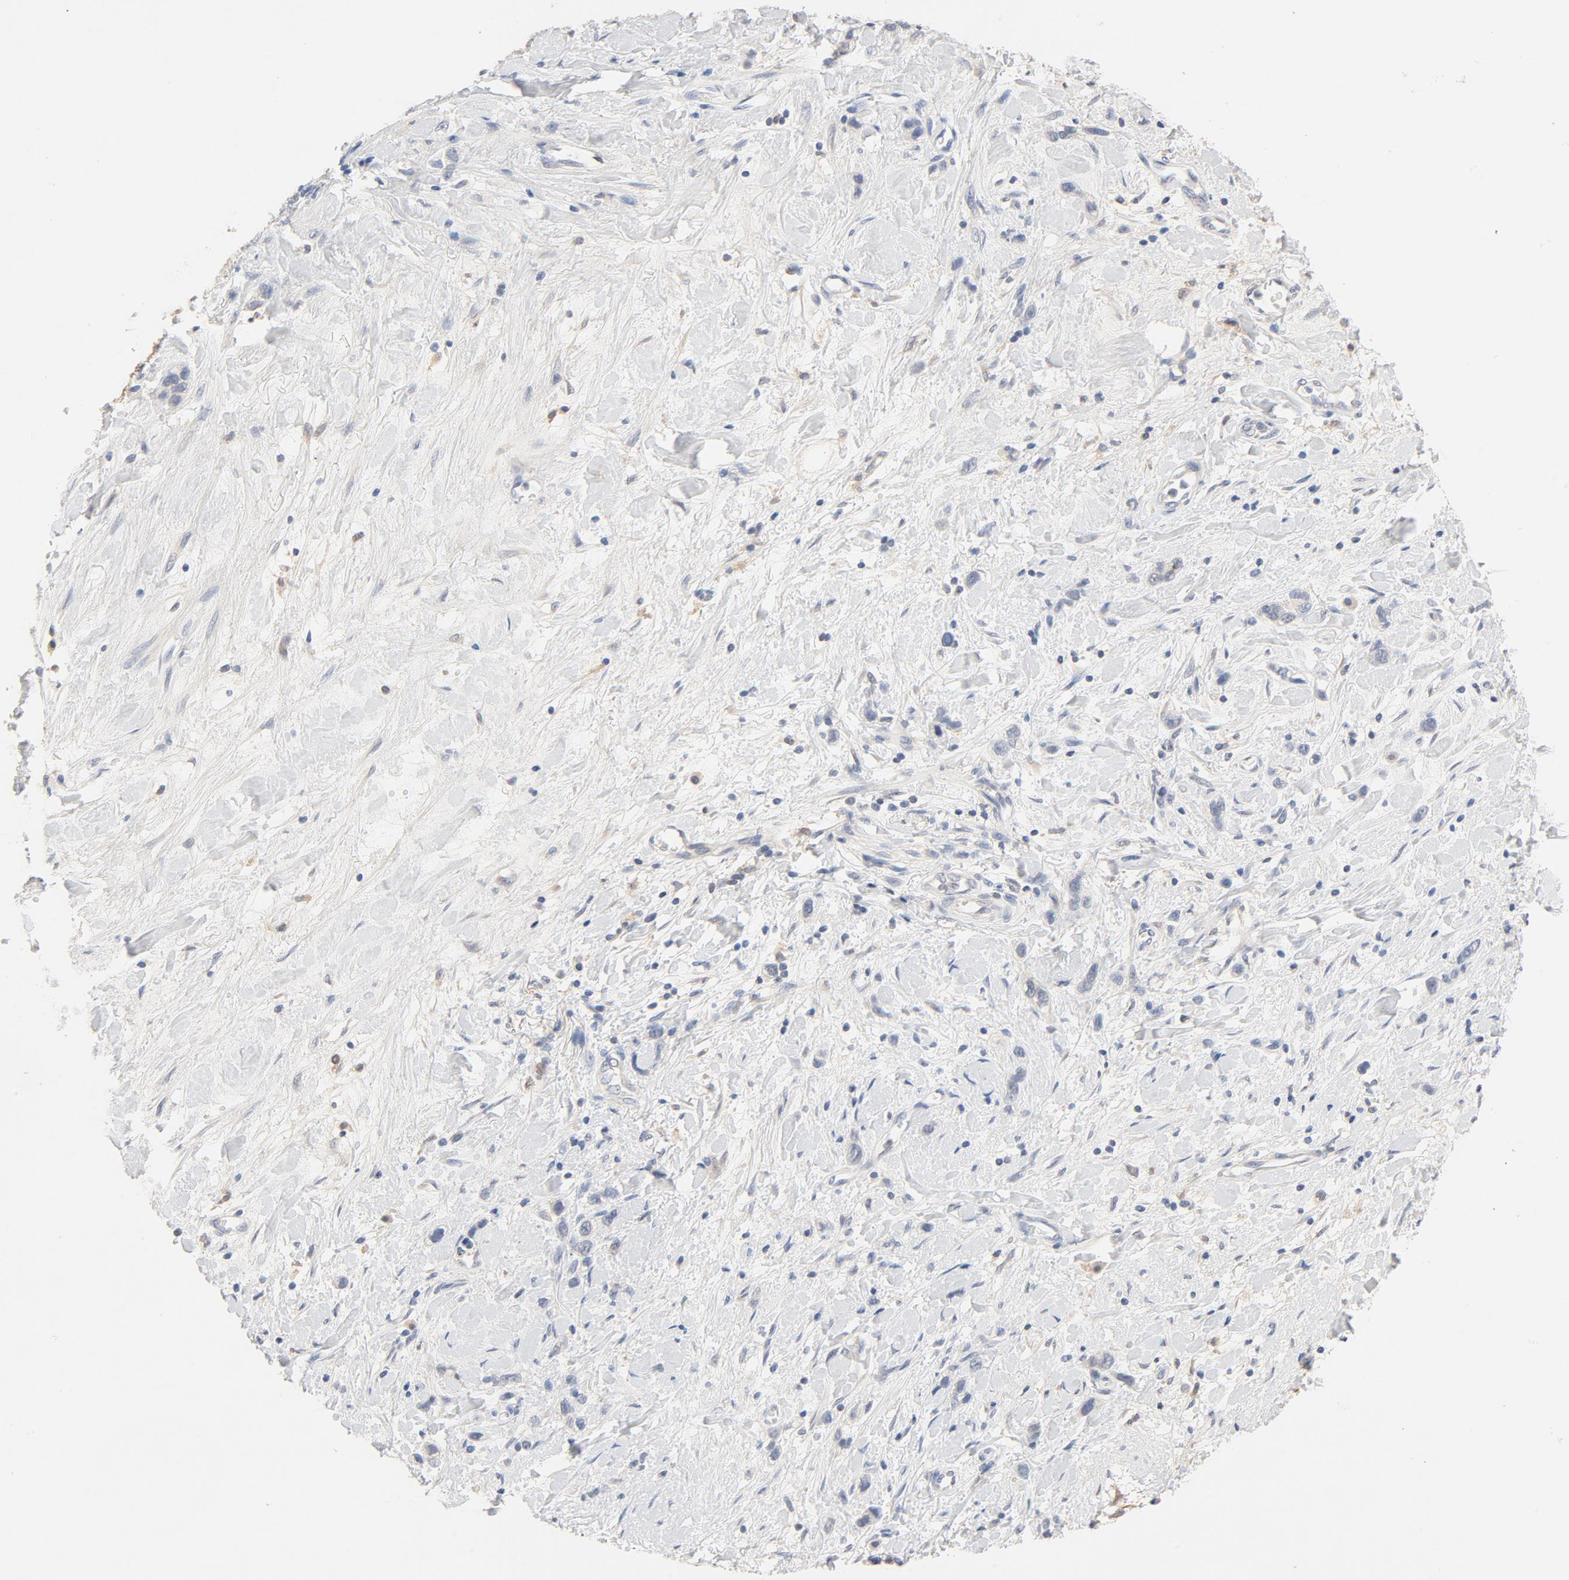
{"staining": {"intensity": "negative", "quantity": "none", "location": "none"}, "tissue": "stomach cancer", "cell_type": "Tumor cells", "image_type": "cancer", "snomed": [{"axis": "morphology", "description": "Normal tissue, NOS"}, {"axis": "morphology", "description": "Adenocarcinoma, NOS"}, {"axis": "morphology", "description": "Adenocarcinoma, High grade"}, {"axis": "topography", "description": "Stomach, upper"}, {"axis": "topography", "description": "Stomach"}], "caption": "High magnification brightfield microscopy of adenocarcinoma (stomach) stained with DAB (3,3'-diaminobenzidine) (brown) and counterstained with hematoxylin (blue): tumor cells show no significant positivity.", "gene": "STAT1", "patient": {"sex": "female", "age": 65}}